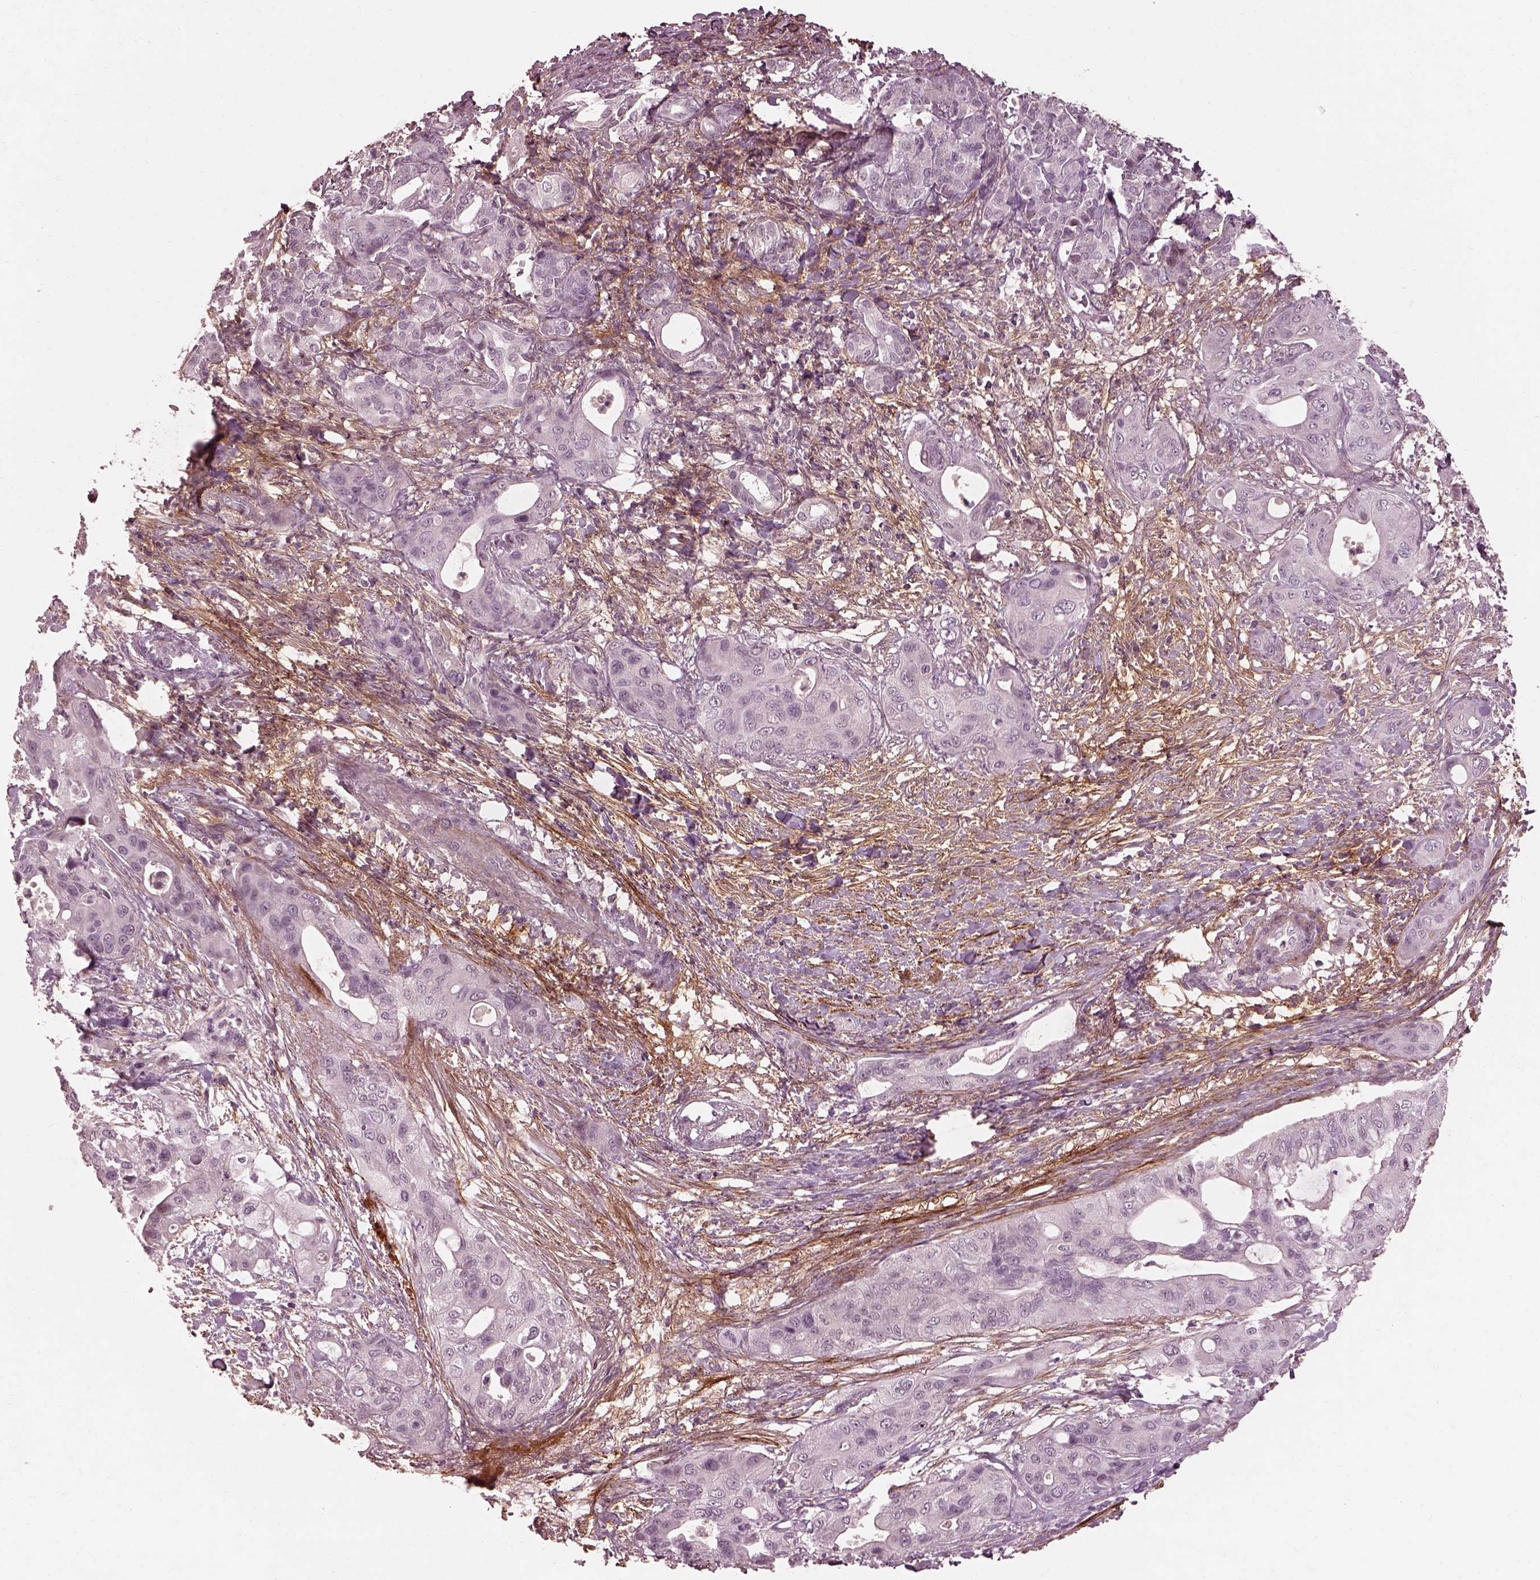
{"staining": {"intensity": "negative", "quantity": "none", "location": "none"}, "tissue": "pancreatic cancer", "cell_type": "Tumor cells", "image_type": "cancer", "snomed": [{"axis": "morphology", "description": "Adenocarcinoma, NOS"}, {"axis": "topography", "description": "Pancreas"}], "caption": "IHC of adenocarcinoma (pancreatic) exhibits no expression in tumor cells.", "gene": "EFEMP1", "patient": {"sex": "male", "age": 71}}